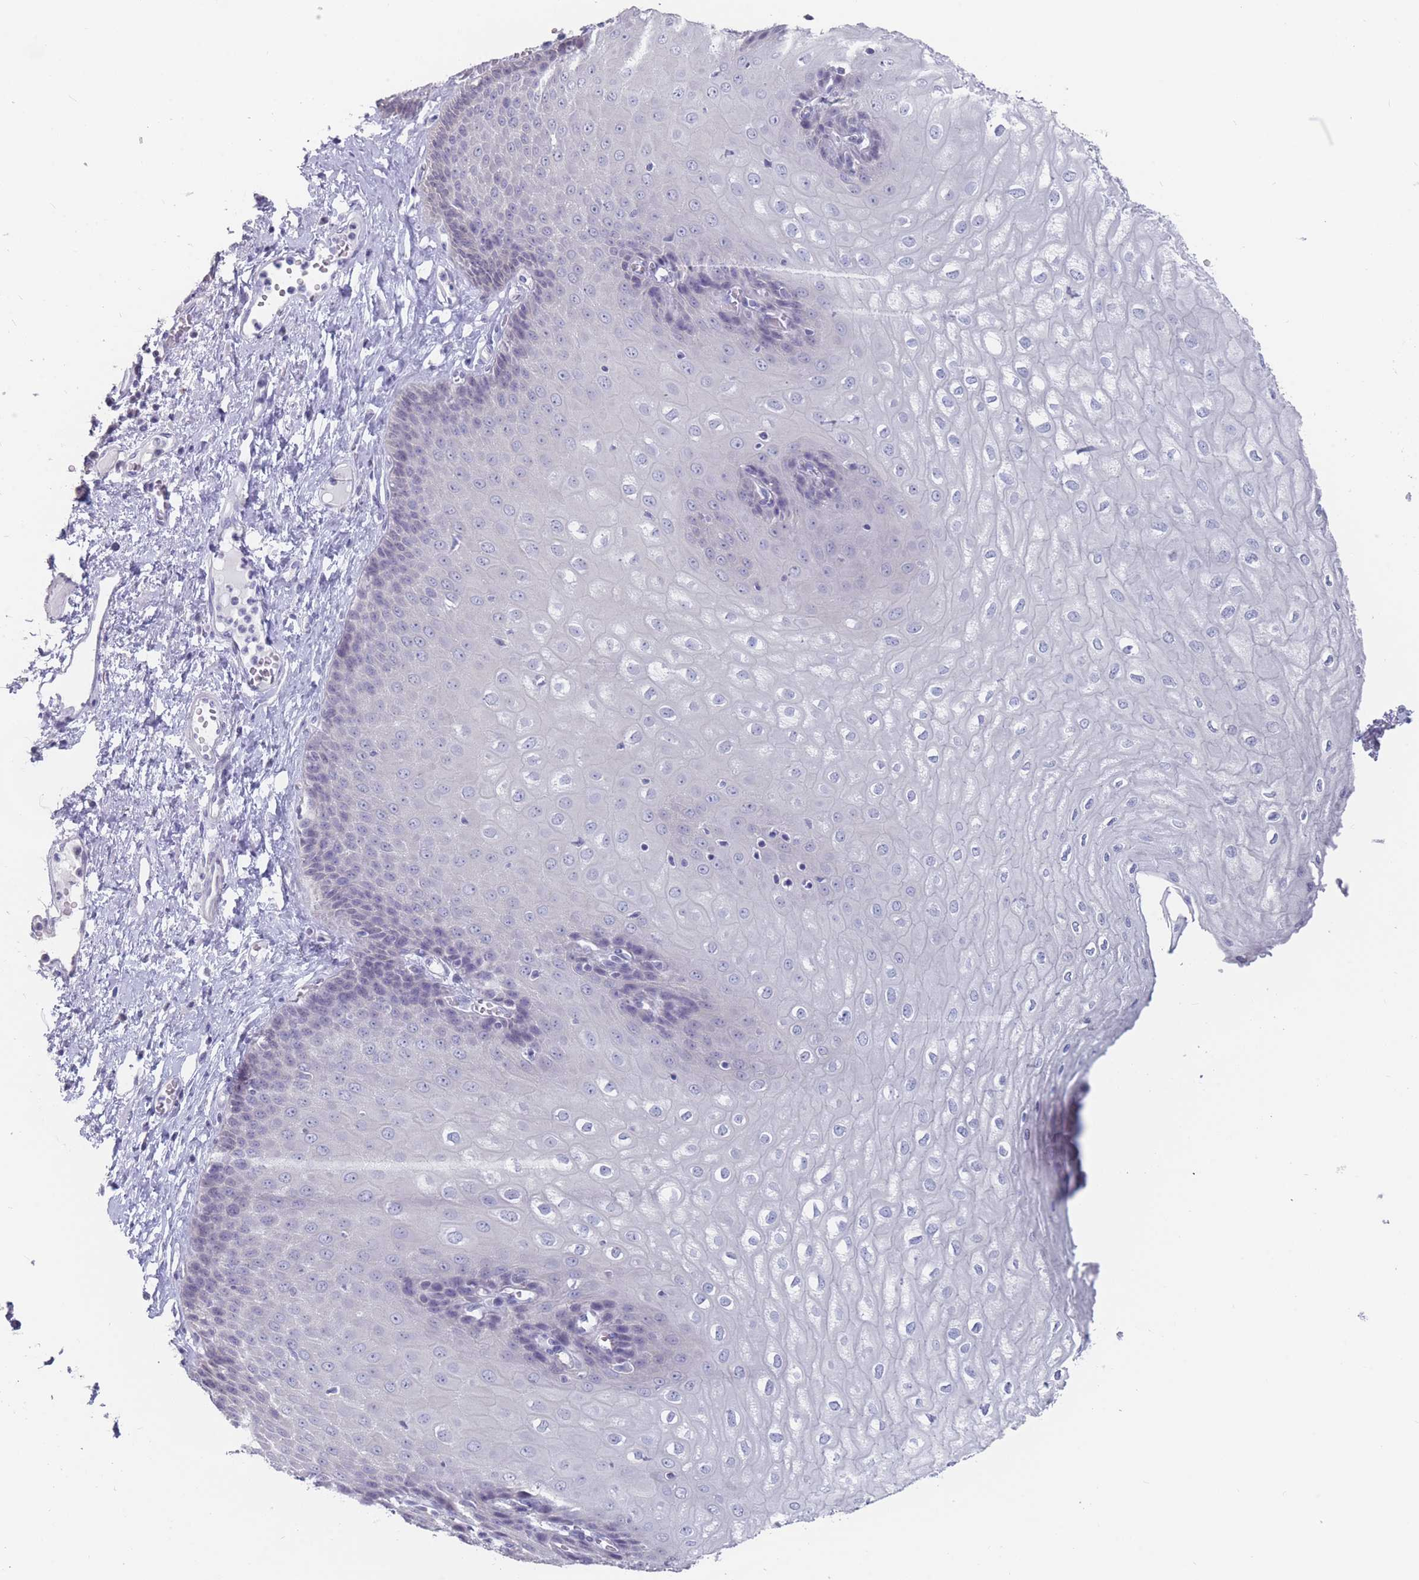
{"staining": {"intensity": "negative", "quantity": "none", "location": "none"}, "tissue": "esophagus", "cell_type": "Squamous epithelial cells", "image_type": "normal", "snomed": [{"axis": "morphology", "description": "Normal tissue, NOS"}, {"axis": "topography", "description": "Esophagus"}], "caption": "DAB (3,3'-diaminobenzidine) immunohistochemical staining of normal esophagus demonstrates no significant staining in squamous epithelial cells.", "gene": "CYP51A1", "patient": {"sex": "male", "age": 60}}